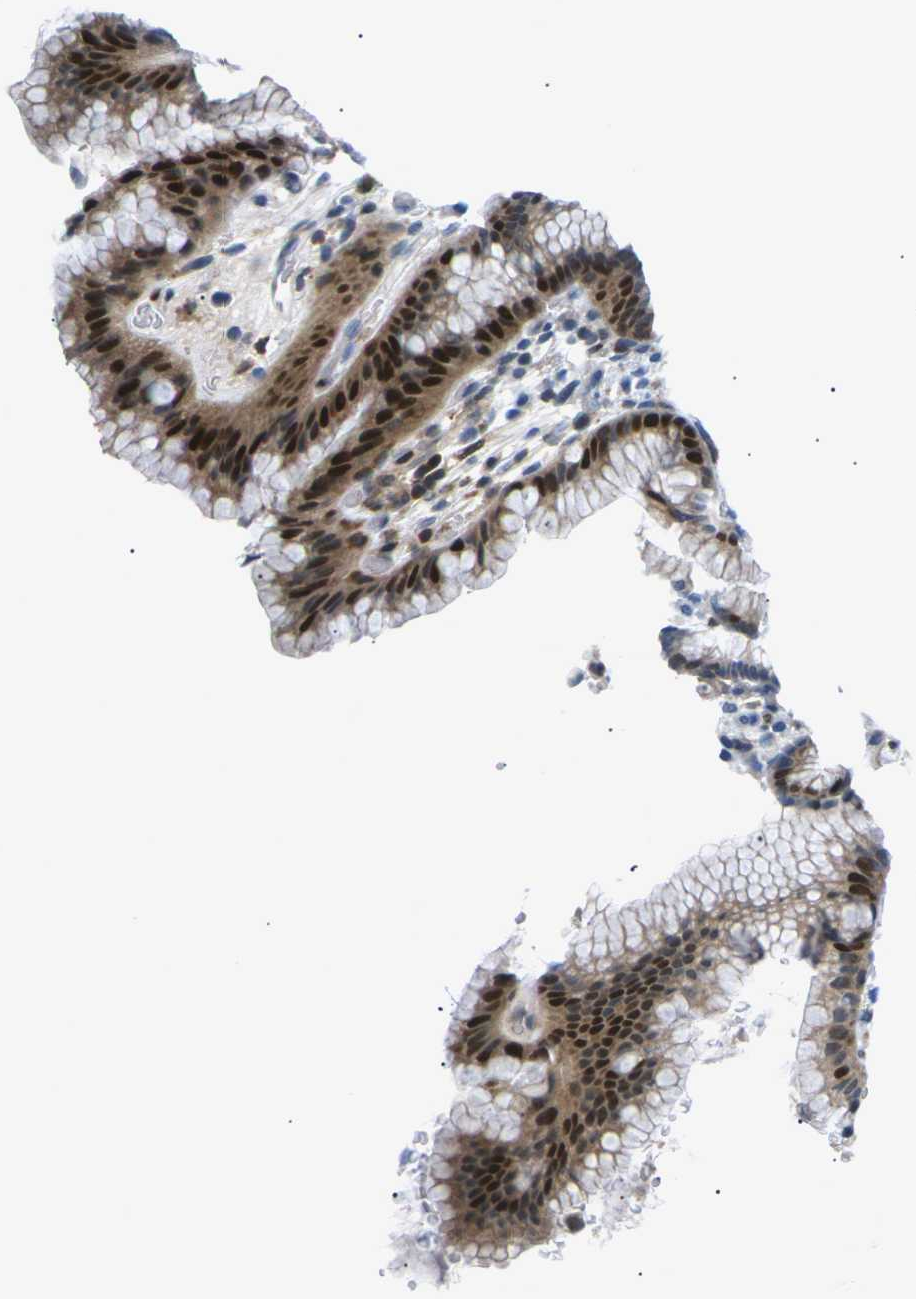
{"staining": {"intensity": "strong", "quantity": "<25%", "location": "nuclear"}, "tissue": "stomach", "cell_type": "Glandular cells", "image_type": "normal", "snomed": [{"axis": "morphology", "description": "Normal tissue, NOS"}, {"axis": "topography", "description": "Stomach, lower"}], "caption": "High-power microscopy captured an IHC photomicrograph of unremarkable stomach, revealing strong nuclear positivity in approximately <25% of glandular cells.", "gene": "RPS6KA3", "patient": {"sex": "male", "age": 52}}